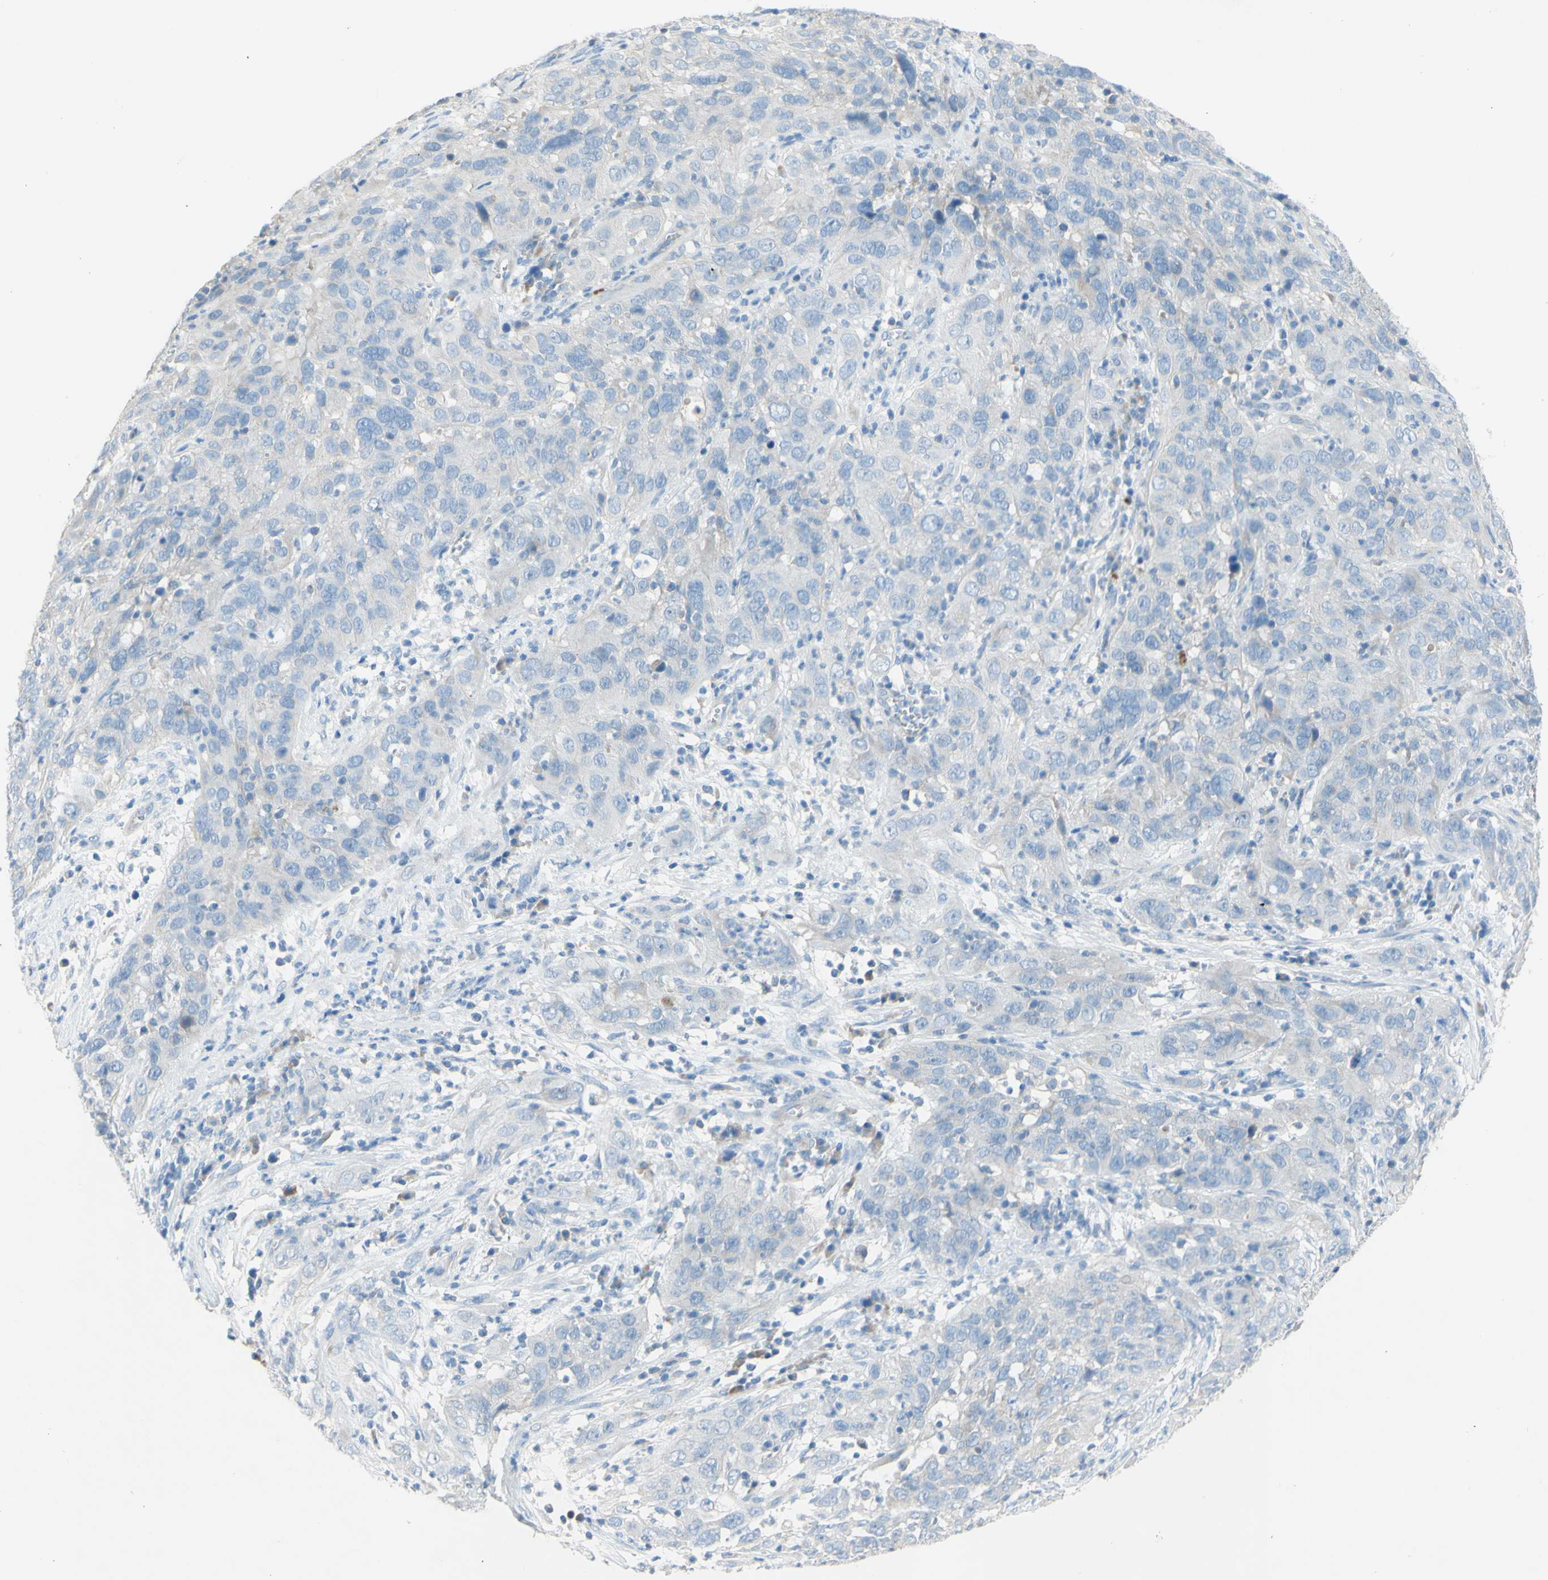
{"staining": {"intensity": "negative", "quantity": "none", "location": "none"}, "tissue": "cervical cancer", "cell_type": "Tumor cells", "image_type": "cancer", "snomed": [{"axis": "morphology", "description": "Squamous cell carcinoma, NOS"}, {"axis": "topography", "description": "Cervix"}], "caption": "This is an IHC histopathology image of squamous cell carcinoma (cervical). There is no positivity in tumor cells.", "gene": "ACADL", "patient": {"sex": "female", "age": 32}}